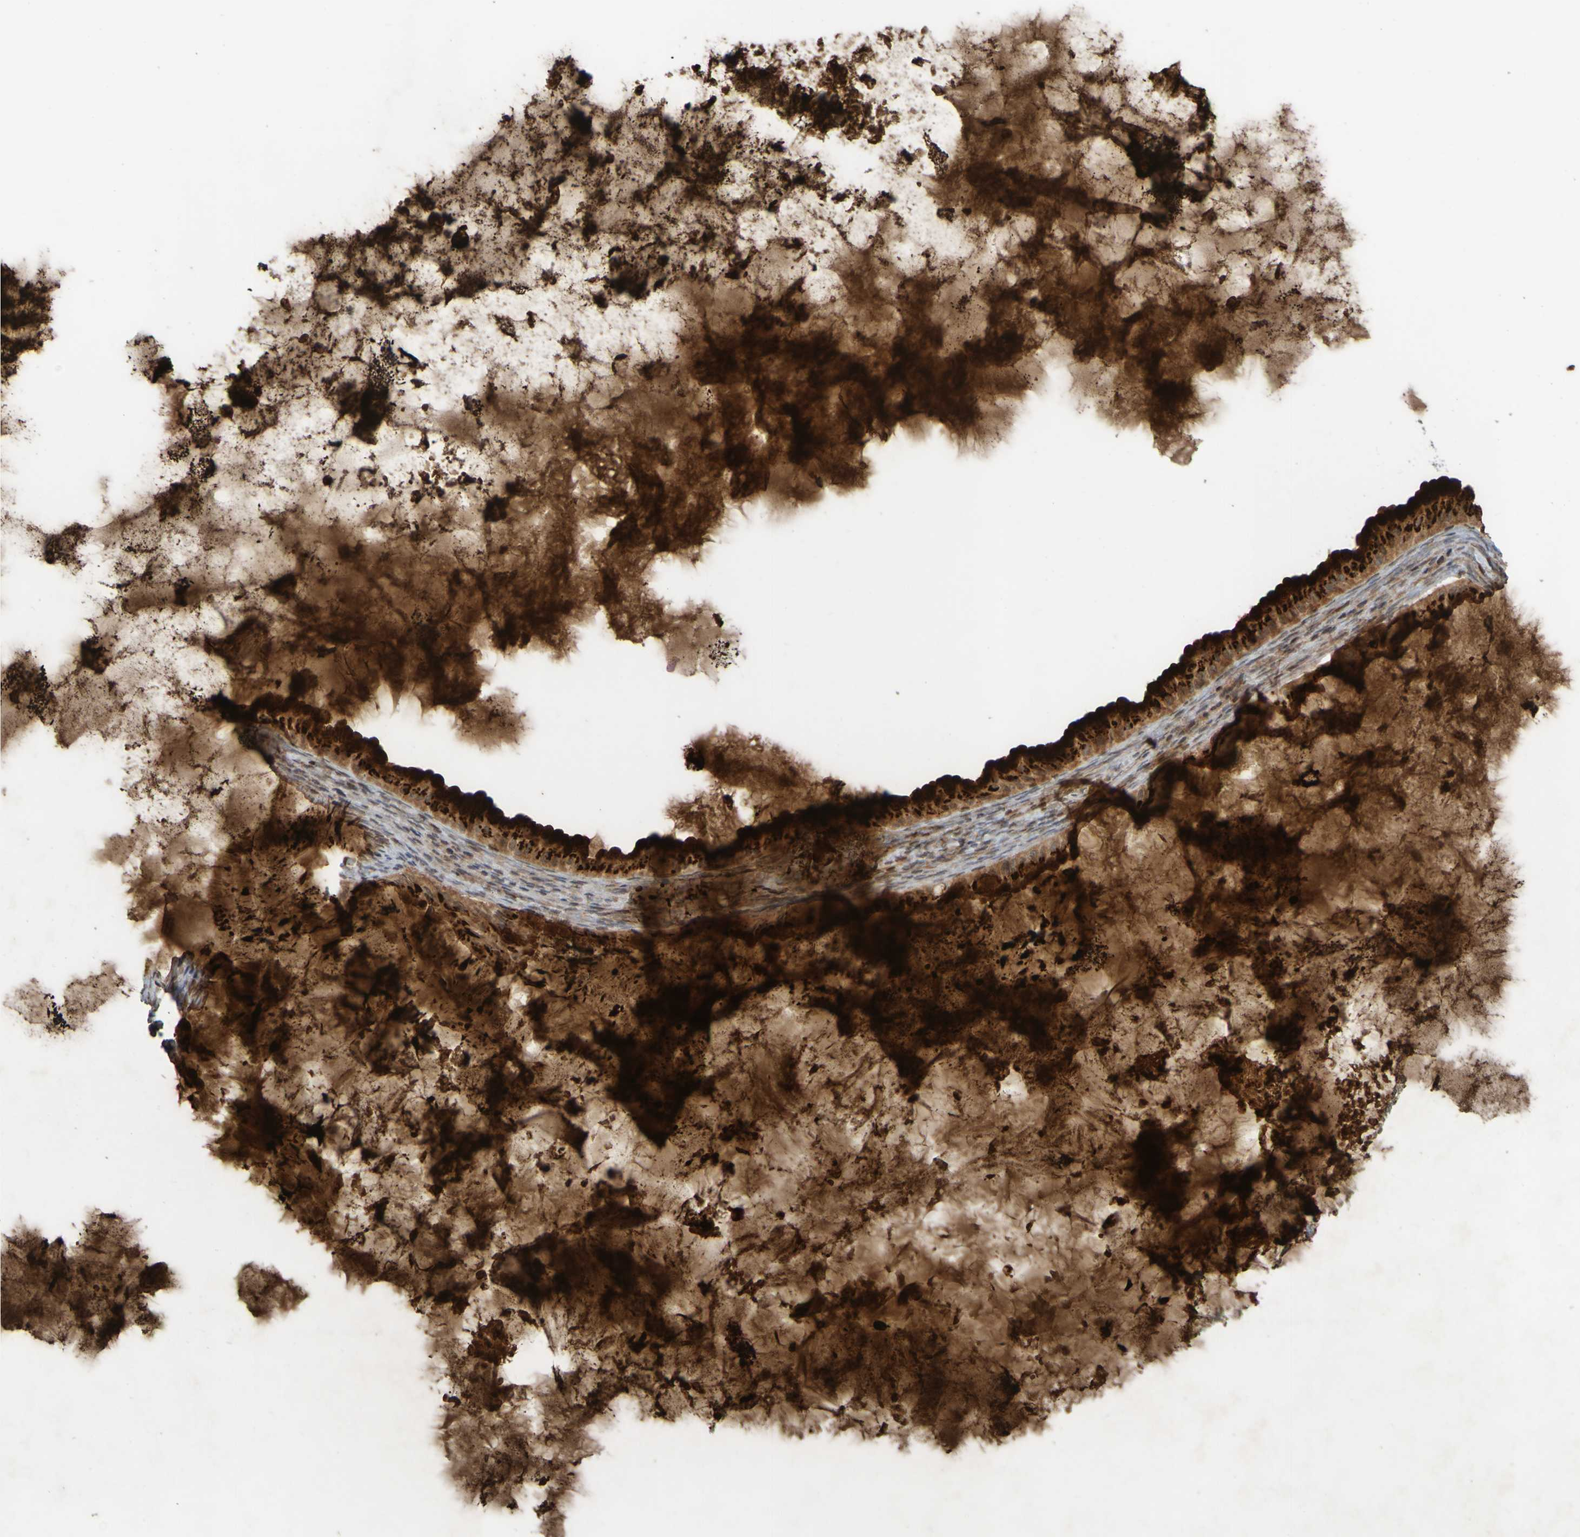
{"staining": {"intensity": "strong", "quantity": ">75%", "location": "cytoplasmic/membranous"}, "tissue": "ovarian cancer", "cell_type": "Tumor cells", "image_type": "cancer", "snomed": [{"axis": "morphology", "description": "Cystadenocarcinoma, mucinous, NOS"}, {"axis": "topography", "description": "Ovary"}], "caption": "Immunohistochemistry (IHC) histopathology image of neoplastic tissue: ovarian cancer stained using IHC demonstrates high levels of strong protein expression localized specifically in the cytoplasmic/membranous of tumor cells, appearing as a cytoplasmic/membranous brown color.", "gene": "GUCY1A1", "patient": {"sex": "female", "age": 61}}